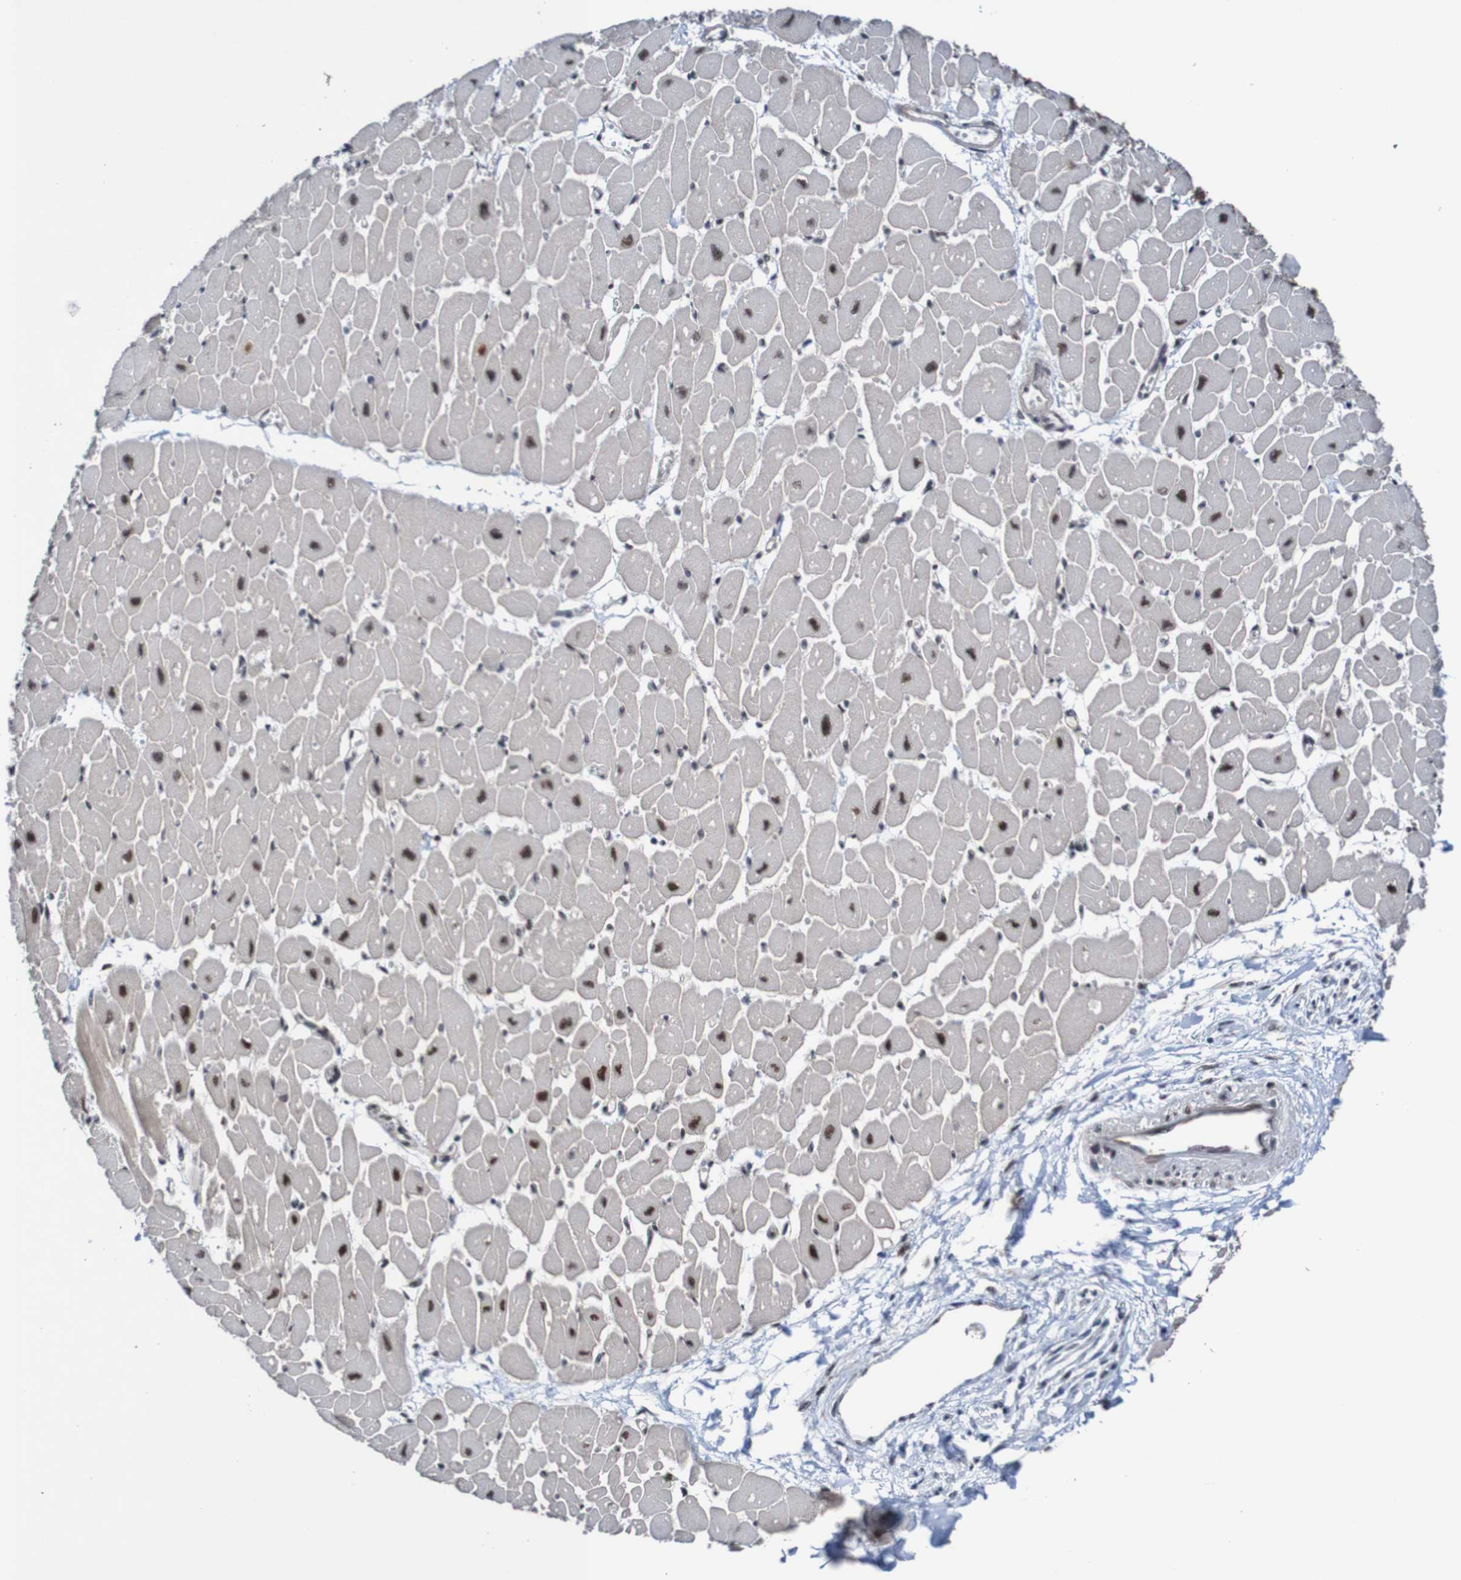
{"staining": {"intensity": "strong", "quantity": ">75%", "location": "nuclear"}, "tissue": "heart muscle", "cell_type": "Cardiomyocytes", "image_type": "normal", "snomed": [{"axis": "morphology", "description": "Normal tissue, NOS"}, {"axis": "topography", "description": "Heart"}], "caption": "IHC micrograph of benign heart muscle stained for a protein (brown), which demonstrates high levels of strong nuclear positivity in approximately >75% of cardiomyocytes.", "gene": "CDC5L", "patient": {"sex": "female", "age": 54}}